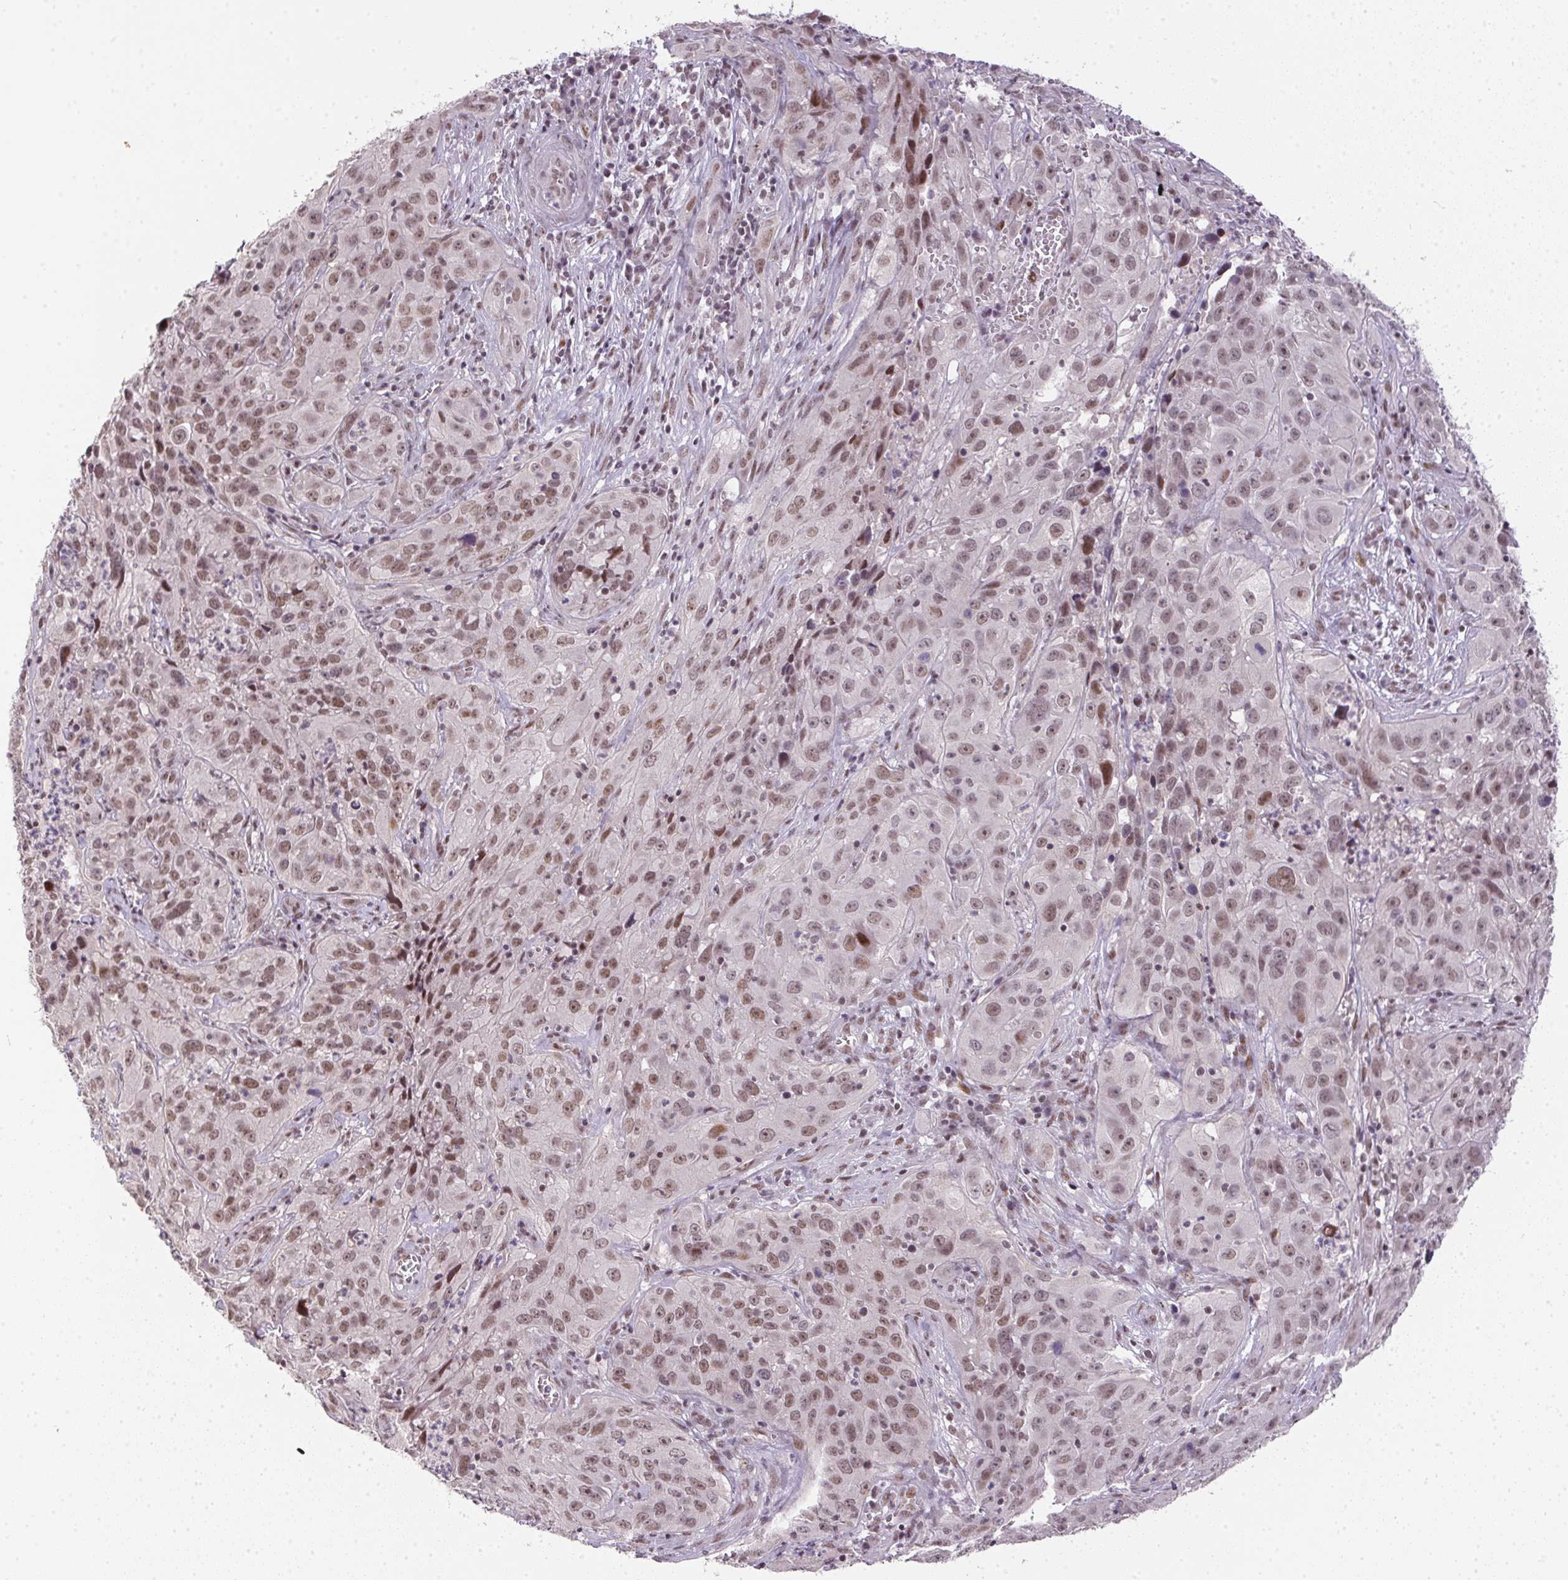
{"staining": {"intensity": "moderate", "quantity": ">75%", "location": "nuclear"}, "tissue": "cervical cancer", "cell_type": "Tumor cells", "image_type": "cancer", "snomed": [{"axis": "morphology", "description": "Squamous cell carcinoma, NOS"}, {"axis": "topography", "description": "Cervix"}], "caption": "A high-resolution histopathology image shows immunohistochemistry (IHC) staining of cervical squamous cell carcinoma, which shows moderate nuclear staining in approximately >75% of tumor cells.", "gene": "KDM4D", "patient": {"sex": "female", "age": 32}}